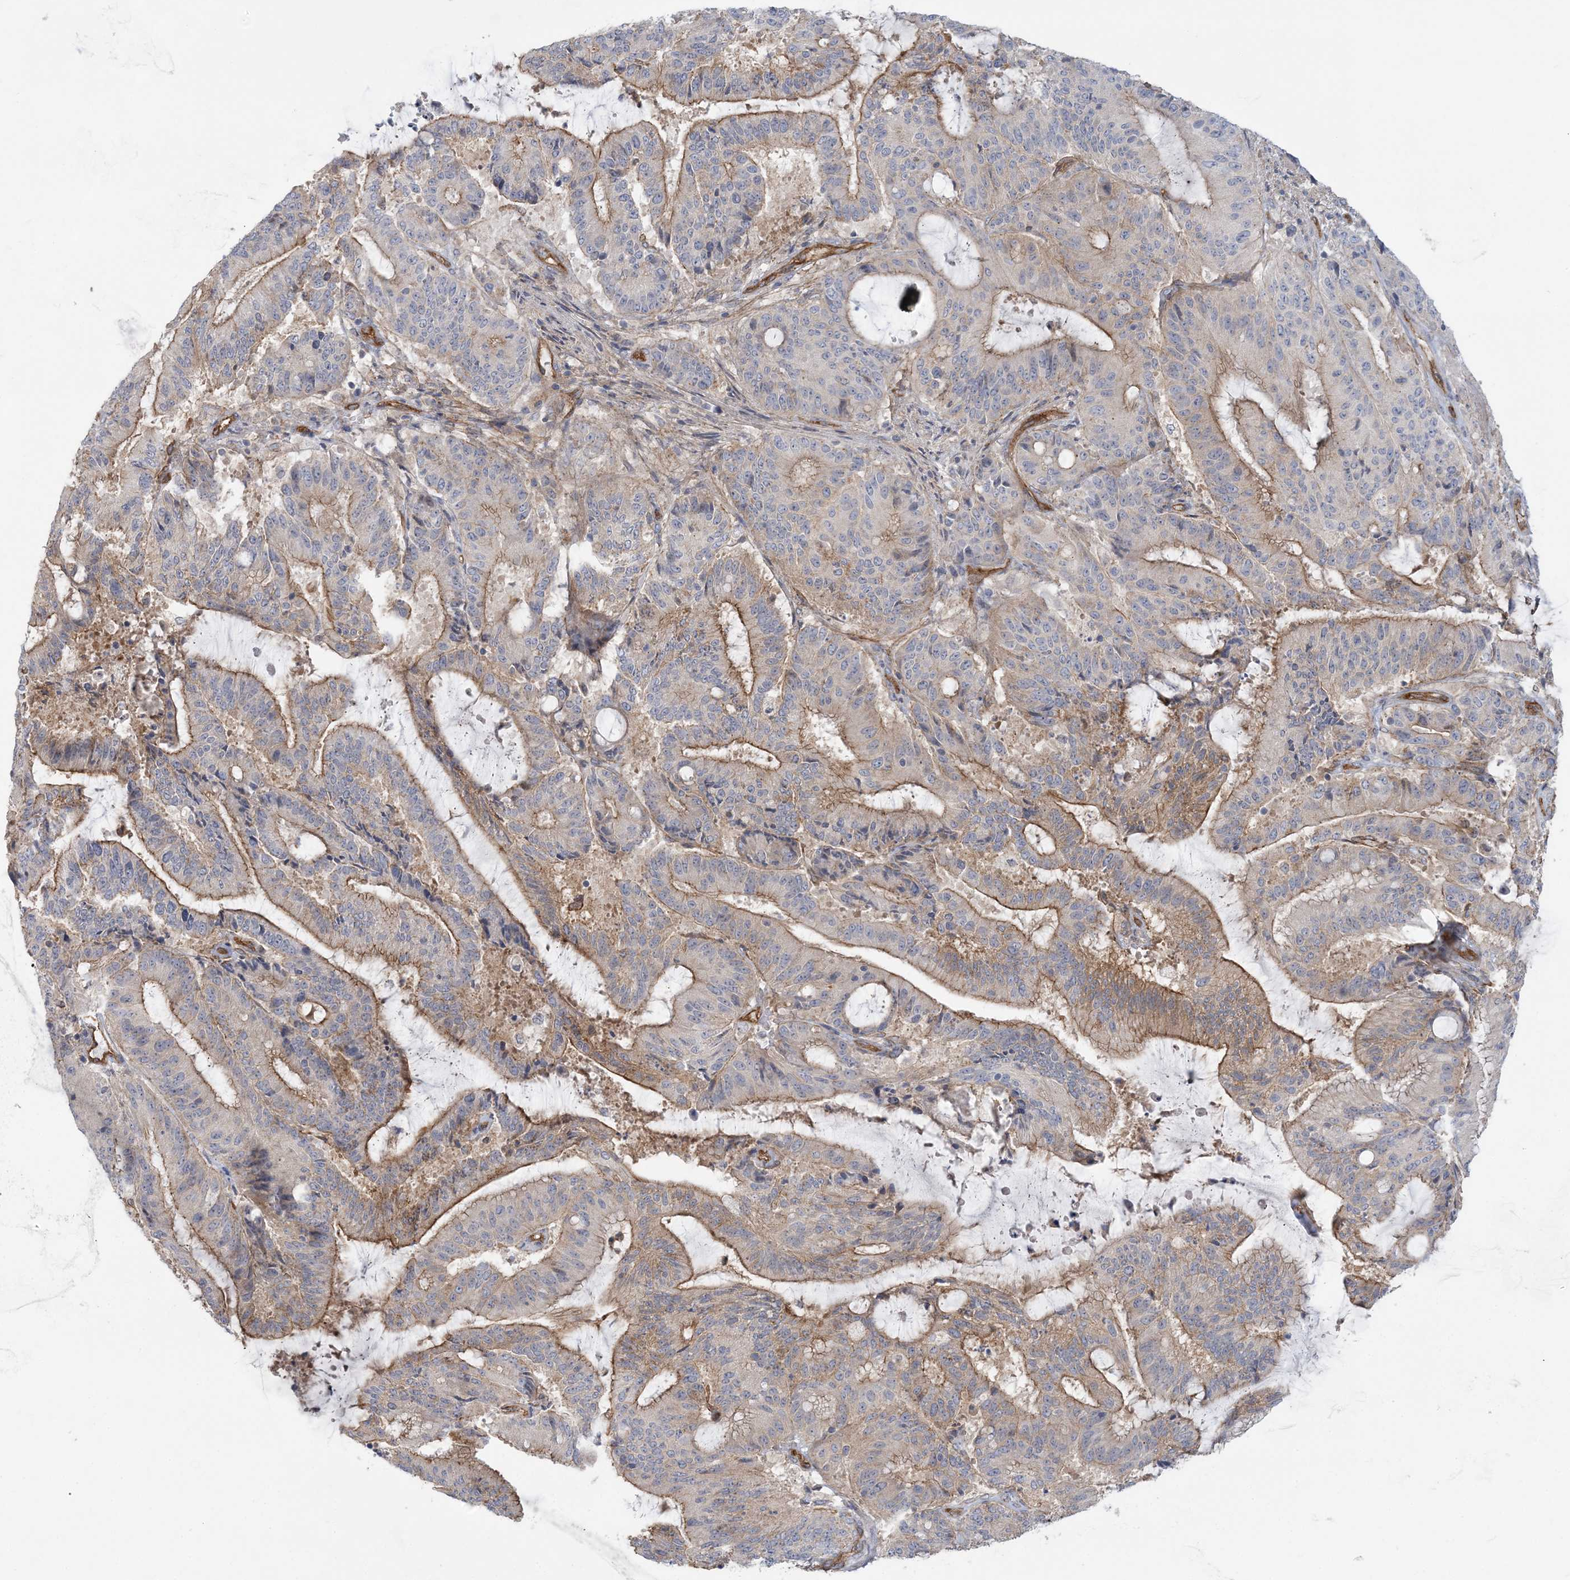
{"staining": {"intensity": "moderate", "quantity": "25%-75%", "location": "cytoplasmic/membranous"}, "tissue": "liver cancer", "cell_type": "Tumor cells", "image_type": "cancer", "snomed": [{"axis": "morphology", "description": "Normal tissue, NOS"}, {"axis": "morphology", "description": "Cholangiocarcinoma"}, {"axis": "topography", "description": "Liver"}, {"axis": "topography", "description": "Peripheral nerve tissue"}], "caption": "Immunohistochemical staining of cholangiocarcinoma (liver) exhibits medium levels of moderate cytoplasmic/membranous protein positivity in about 25%-75% of tumor cells.", "gene": "RAI14", "patient": {"sex": "female", "age": 73}}